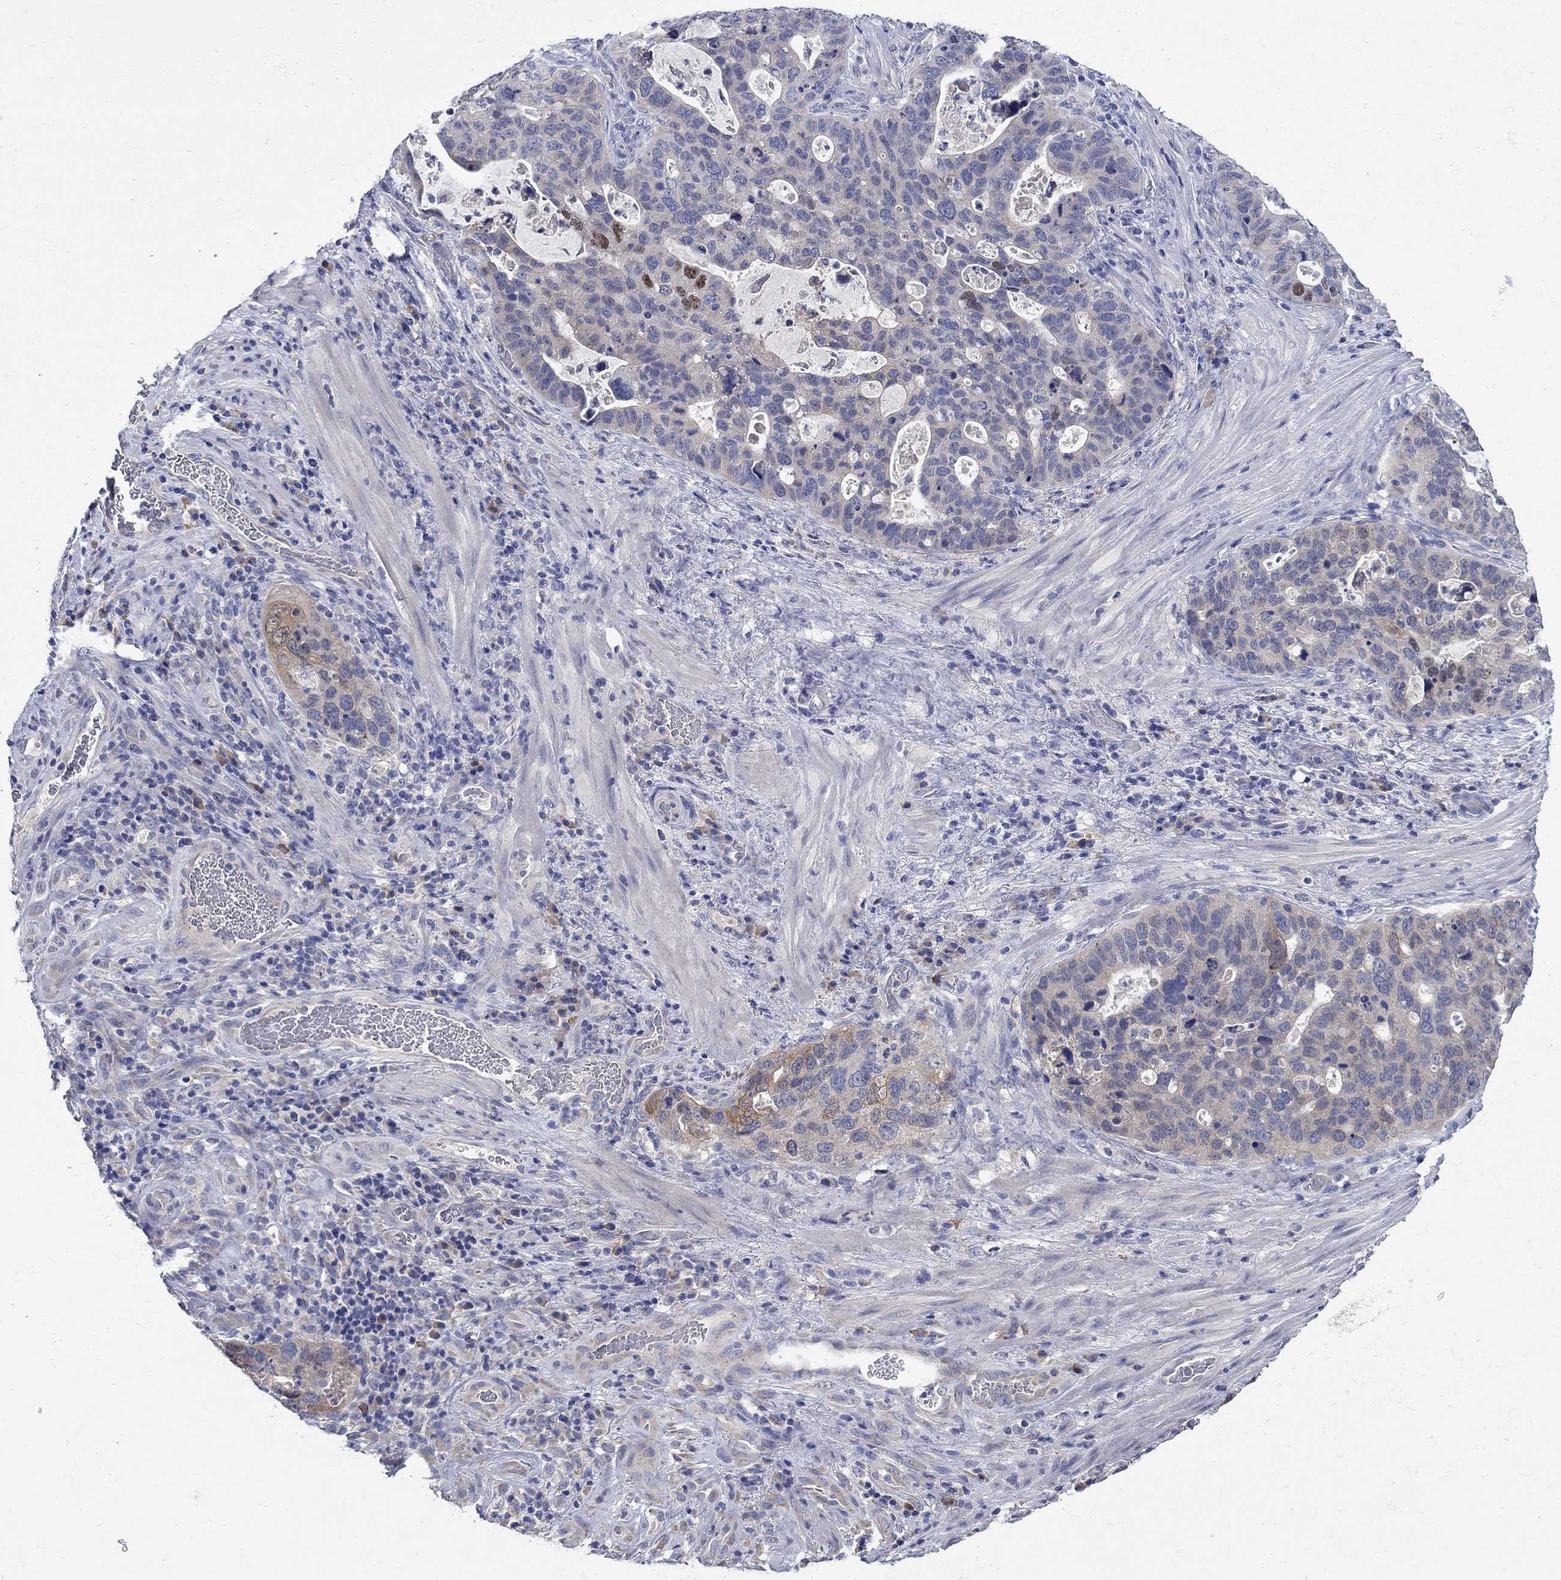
{"staining": {"intensity": "moderate", "quantity": "<25%", "location": "cytoplasmic/membranous"}, "tissue": "stomach cancer", "cell_type": "Tumor cells", "image_type": "cancer", "snomed": [{"axis": "morphology", "description": "Adenocarcinoma, NOS"}, {"axis": "topography", "description": "Stomach"}], "caption": "A photomicrograph of human adenocarcinoma (stomach) stained for a protein displays moderate cytoplasmic/membranous brown staining in tumor cells. (DAB (3,3'-diaminobenzidine) = brown stain, brightfield microscopy at high magnification).", "gene": "SULT2B1", "patient": {"sex": "male", "age": 54}}